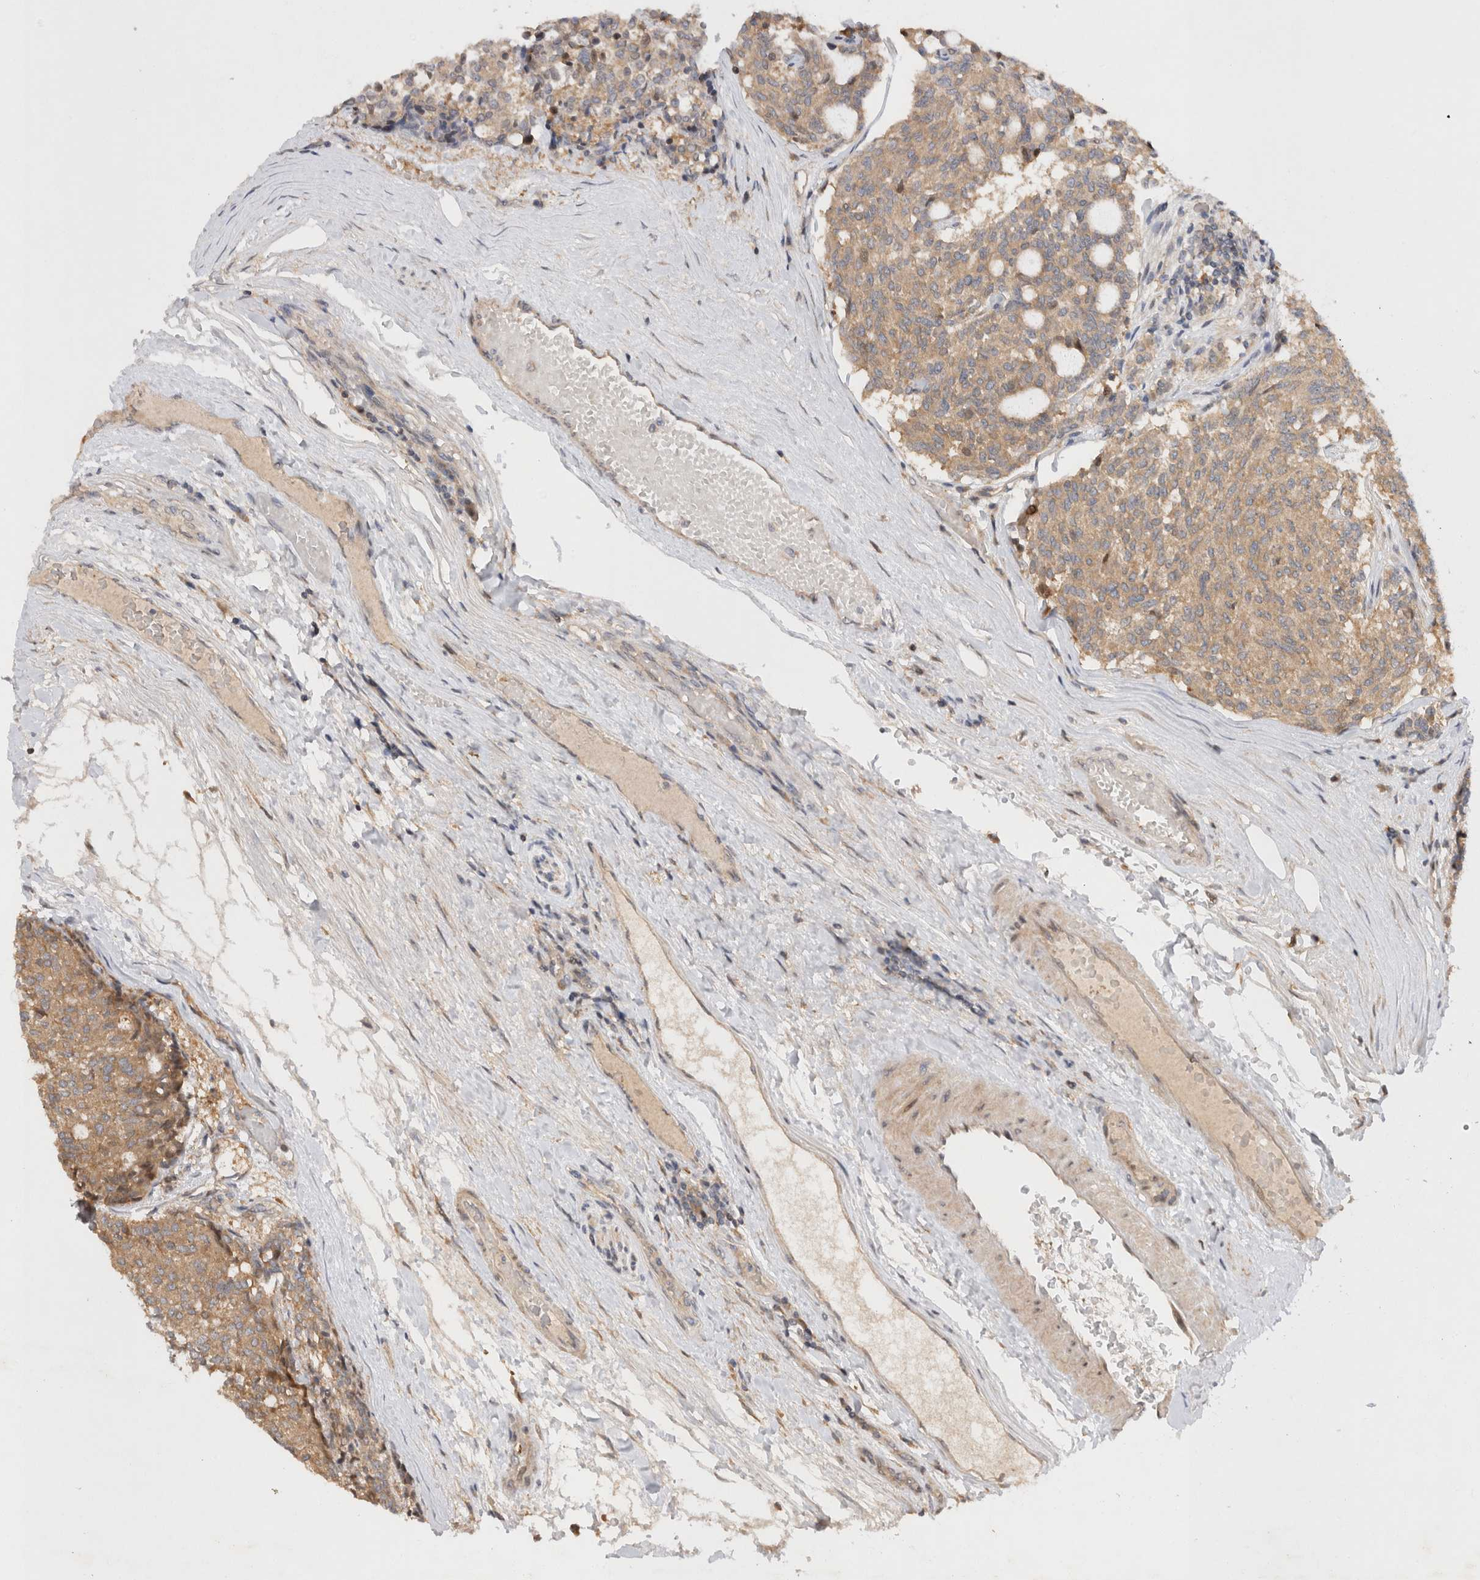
{"staining": {"intensity": "weak", "quantity": ">75%", "location": "cytoplasmic/membranous"}, "tissue": "carcinoid", "cell_type": "Tumor cells", "image_type": "cancer", "snomed": [{"axis": "morphology", "description": "Carcinoid, malignant, NOS"}, {"axis": "topography", "description": "Pancreas"}], "caption": "A low amount of weak cytoplasmic/membranous expression is present in about >75% of tumor cells in malignant carcinoid tissue.", "gene": "HTT", "patient": {"sex": "female", "age": 54}}